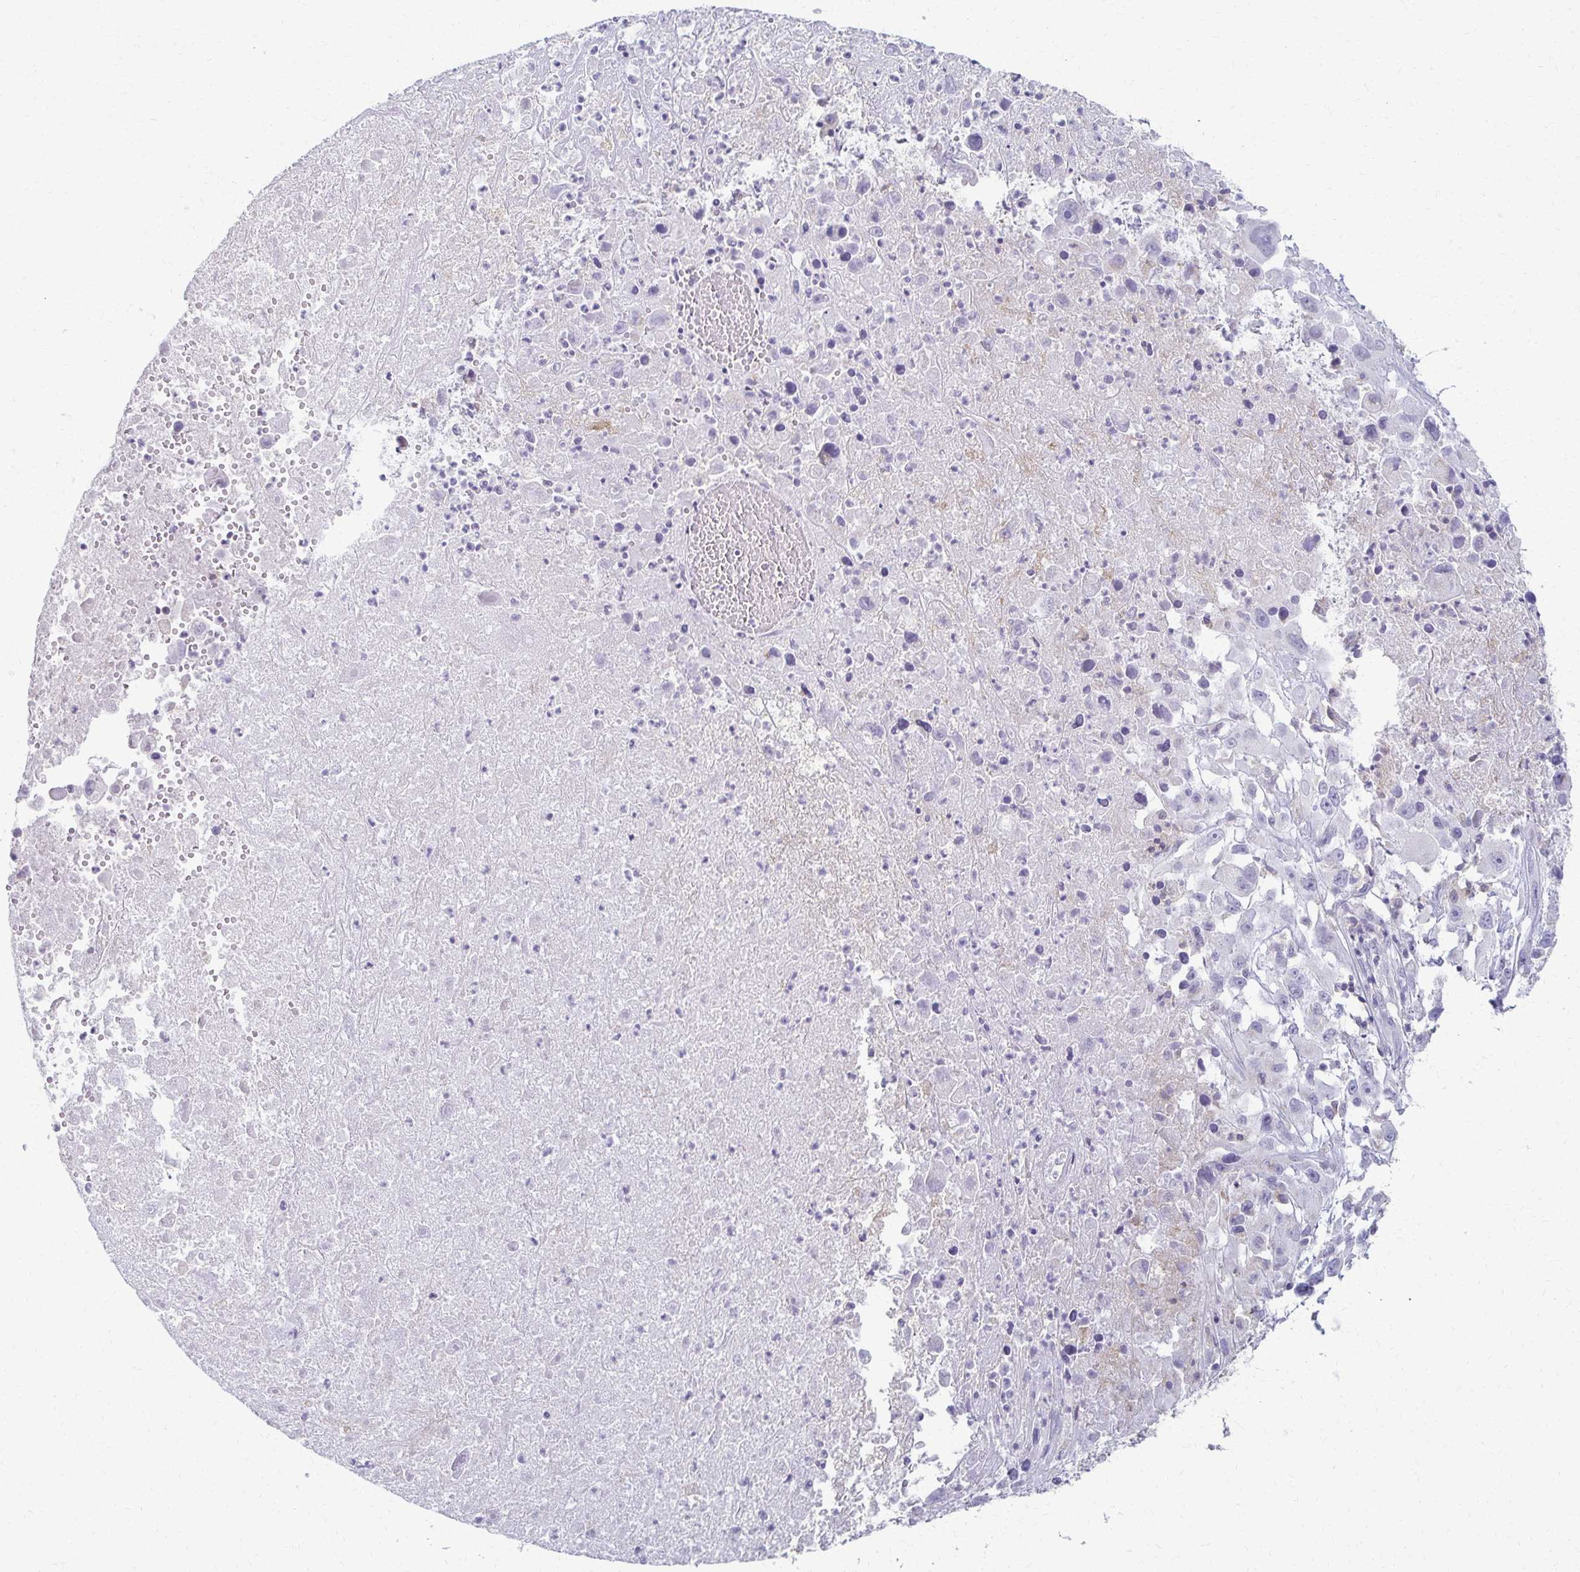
{"staining": {"intensity": "negative", "quantity": "none", "location": "none"}, "tissue": "melanoma", "cell_type": "Tumor cells", "image_type": "cancer", "snomed": [{"axis": "morphology", "description": "Malignant melanoma, Metastatic site"}, {"axis": "topography", "description": "Soft tissue"}], "caption": "Protein analysis of melanoma reveals no significant staining in tumor cells. (Brightfield microscopy of DAB immunohistochemistry at high magnification).", "gene": "FCGR2B", "patient": {"sex": "male", "age": 50}}